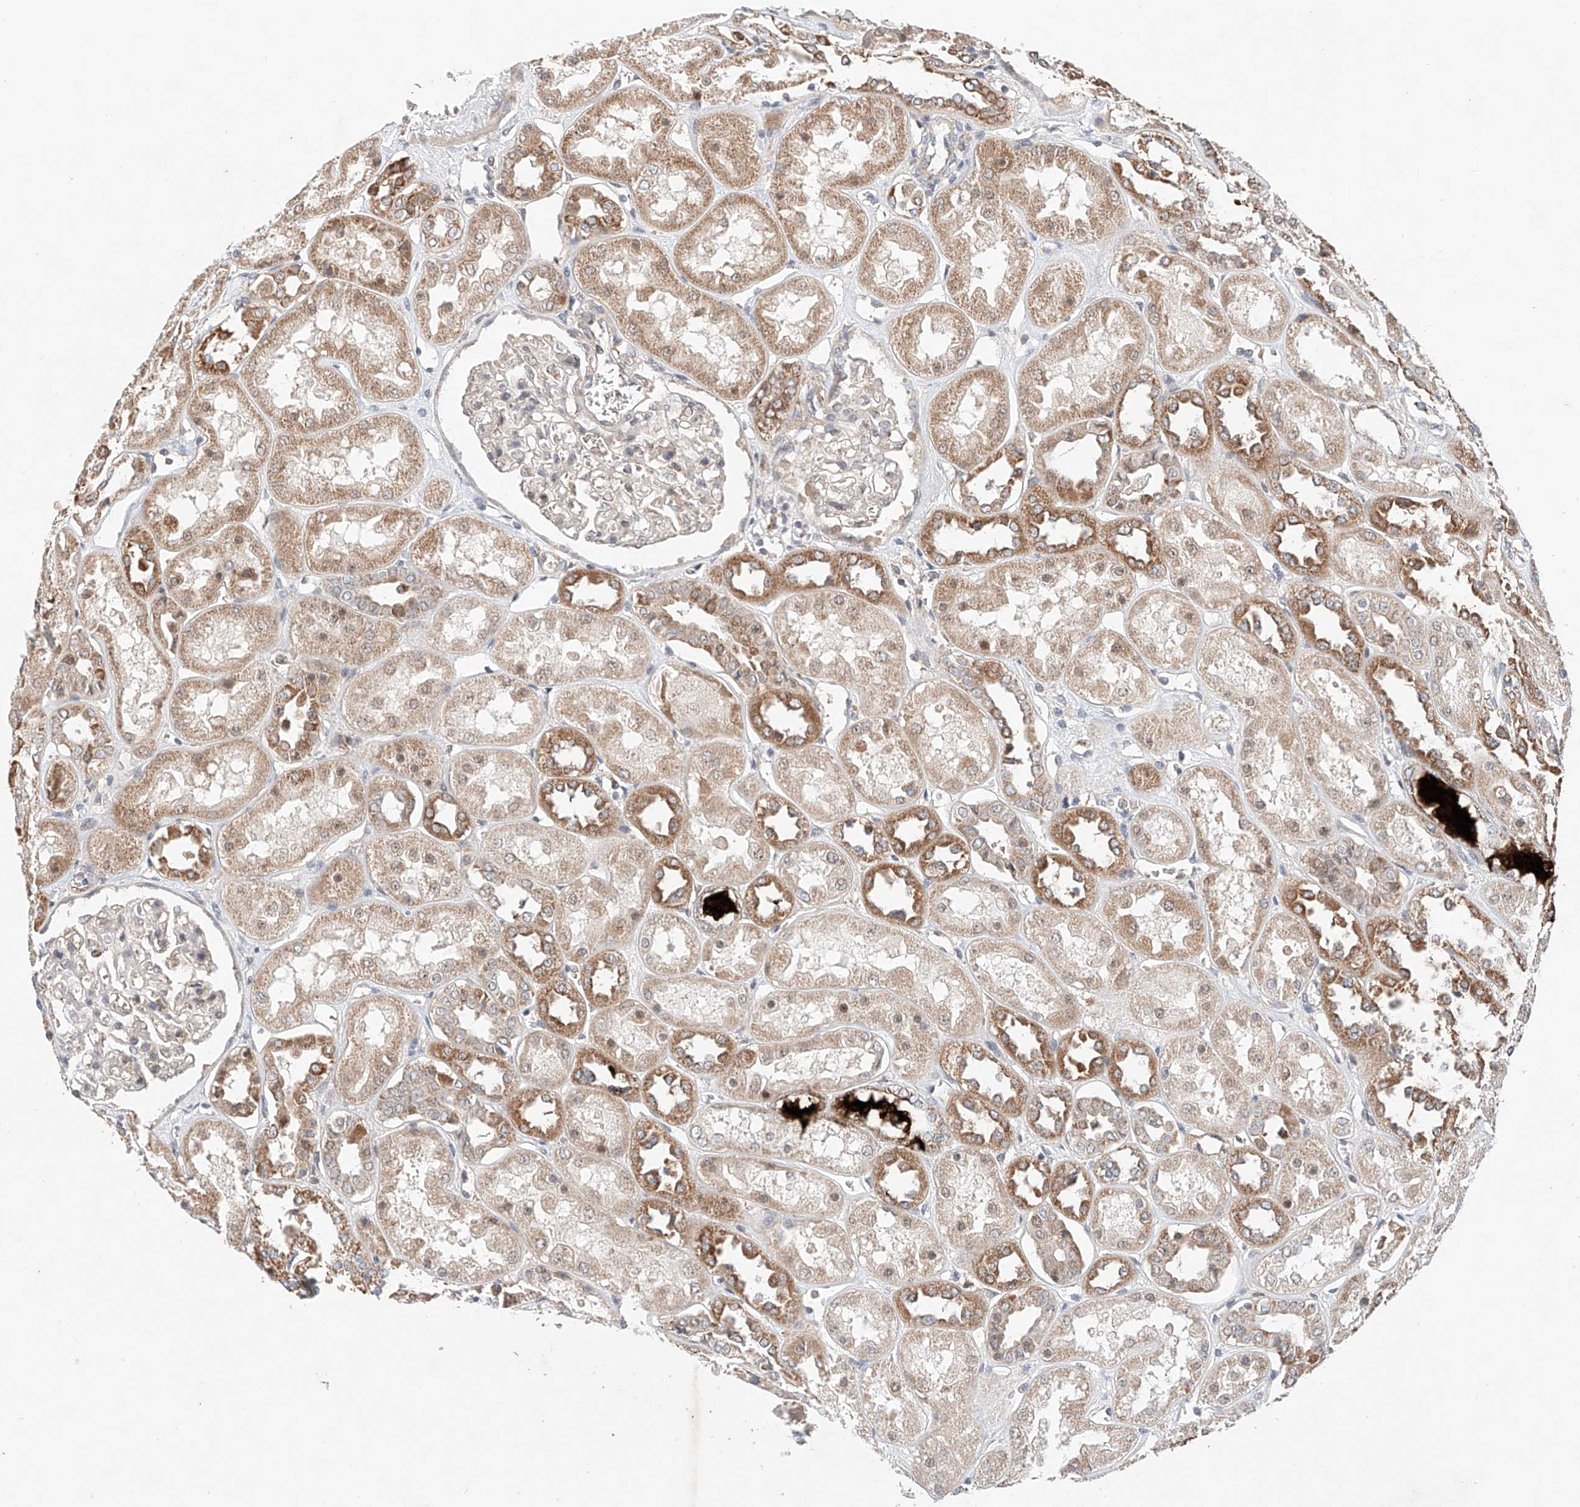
{"staining": {"intensity": "weak", "quantity": "<25%", "location": "cytoplasmic/membranous"}, "tissue": "kidney", "cell_type": "Cells in glomeruli", "image_type": "normal", "snomed": [{"axis": "morphology", "description": "Normal tissue, NOS"}, {"axis": "topography", "description": "Kidney"}], "caption": "An immunohistochemistry (IHC) micrograph of normal kidney is shown. There is no staining in cells in glomeruli of kidney.", "gene": "FASTK", "patient": {"sex": "male", "age": 70}}